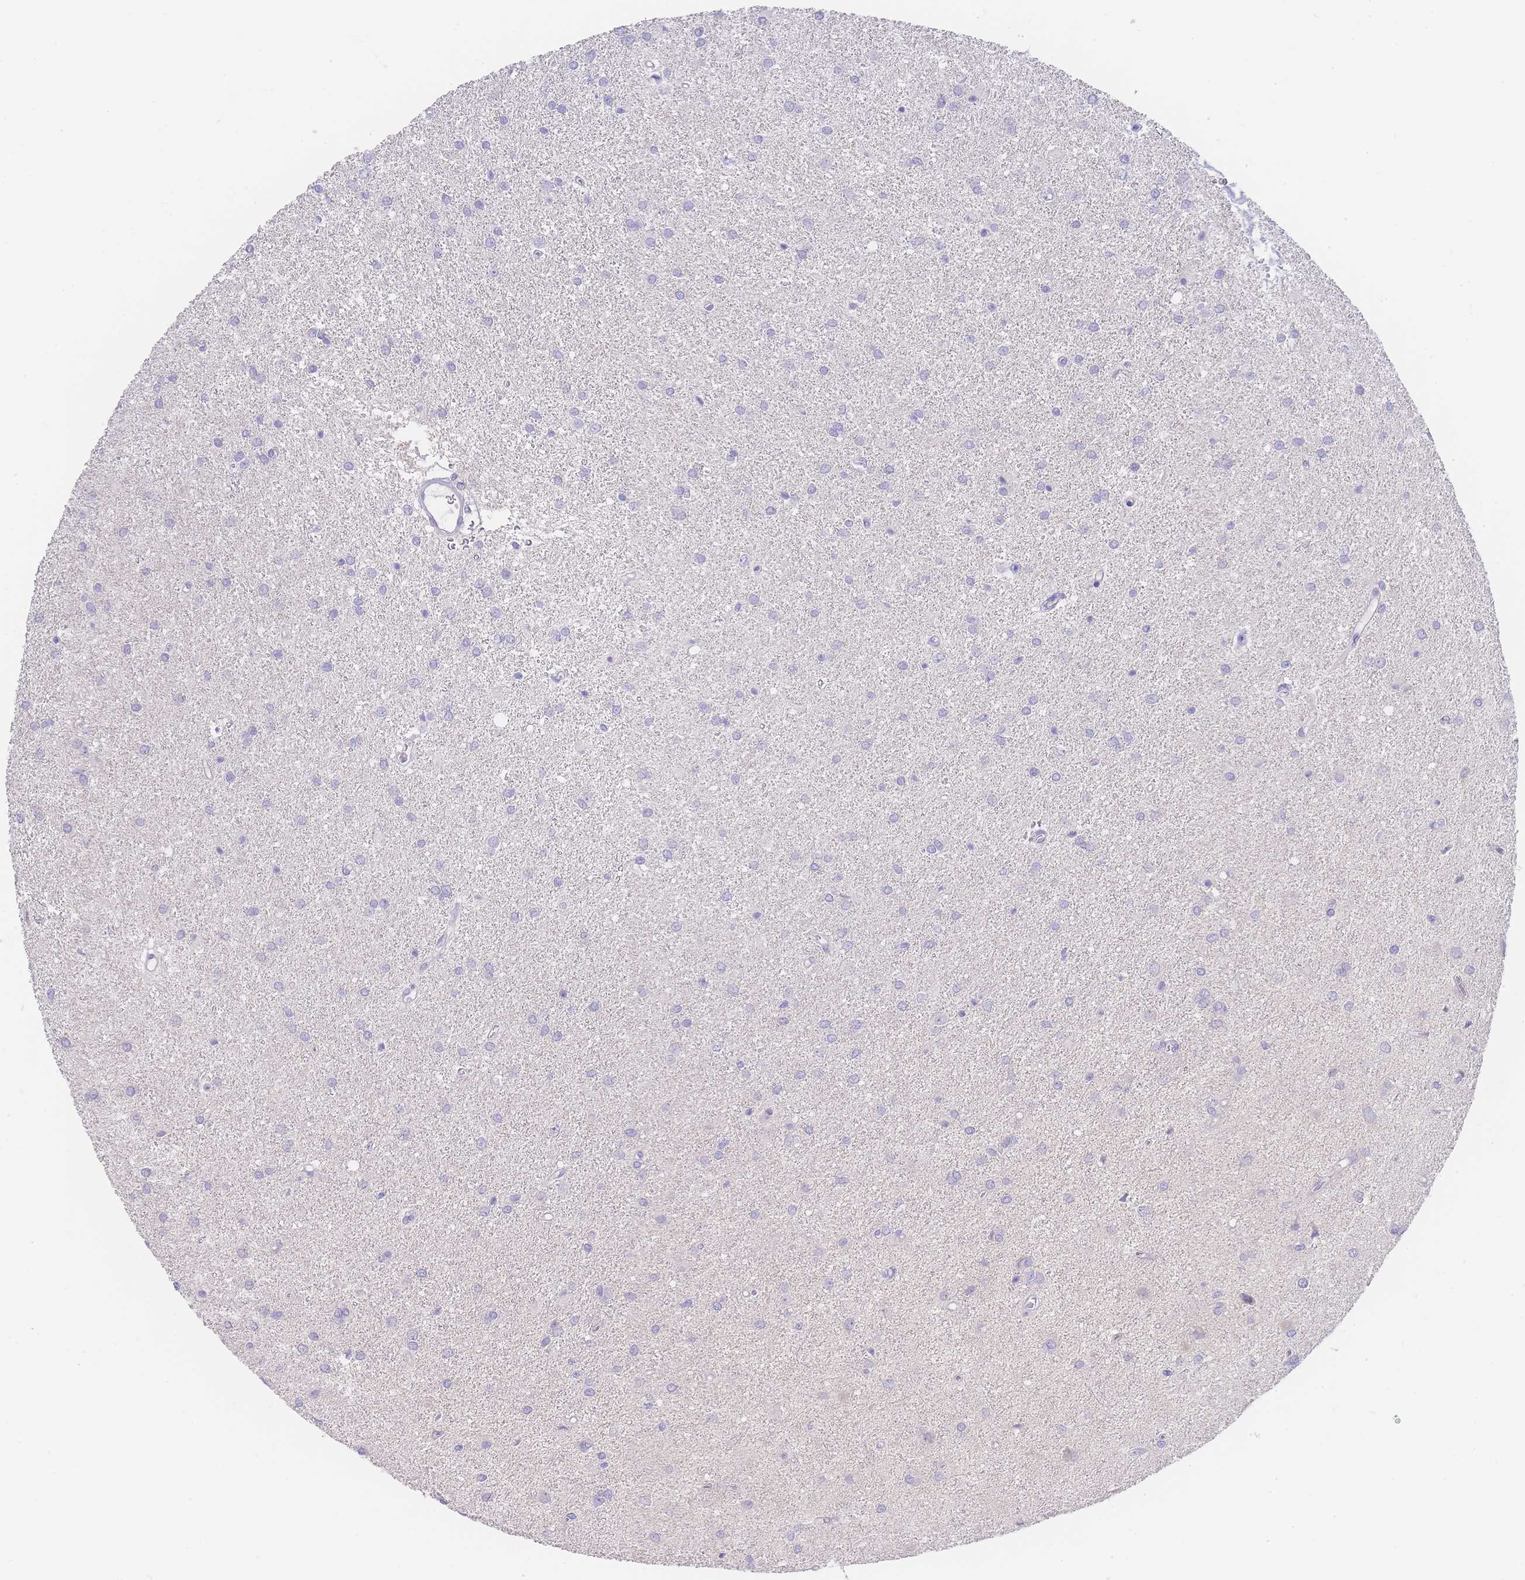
{"staining": {"intensity": "negative", "quantity": "none", "location": "none"}, "tissue": "glioma", "cell_type": "Tumor cells", "image_type": "cancer", "snomed": [{"axis": "morphology", "description": "Glioma, malignant, High grade"}, {"axis": "topography", "description": "Brain"}], "caption": "DAB immunohistochemical staining of high-grade glioma (malignant) exhibits no significant positivity in tumor cells. (IHC, brightfield microscopy, high magnification).", "gene": "LZTFL1", "patient": {"sex": "female", "age": 50}}